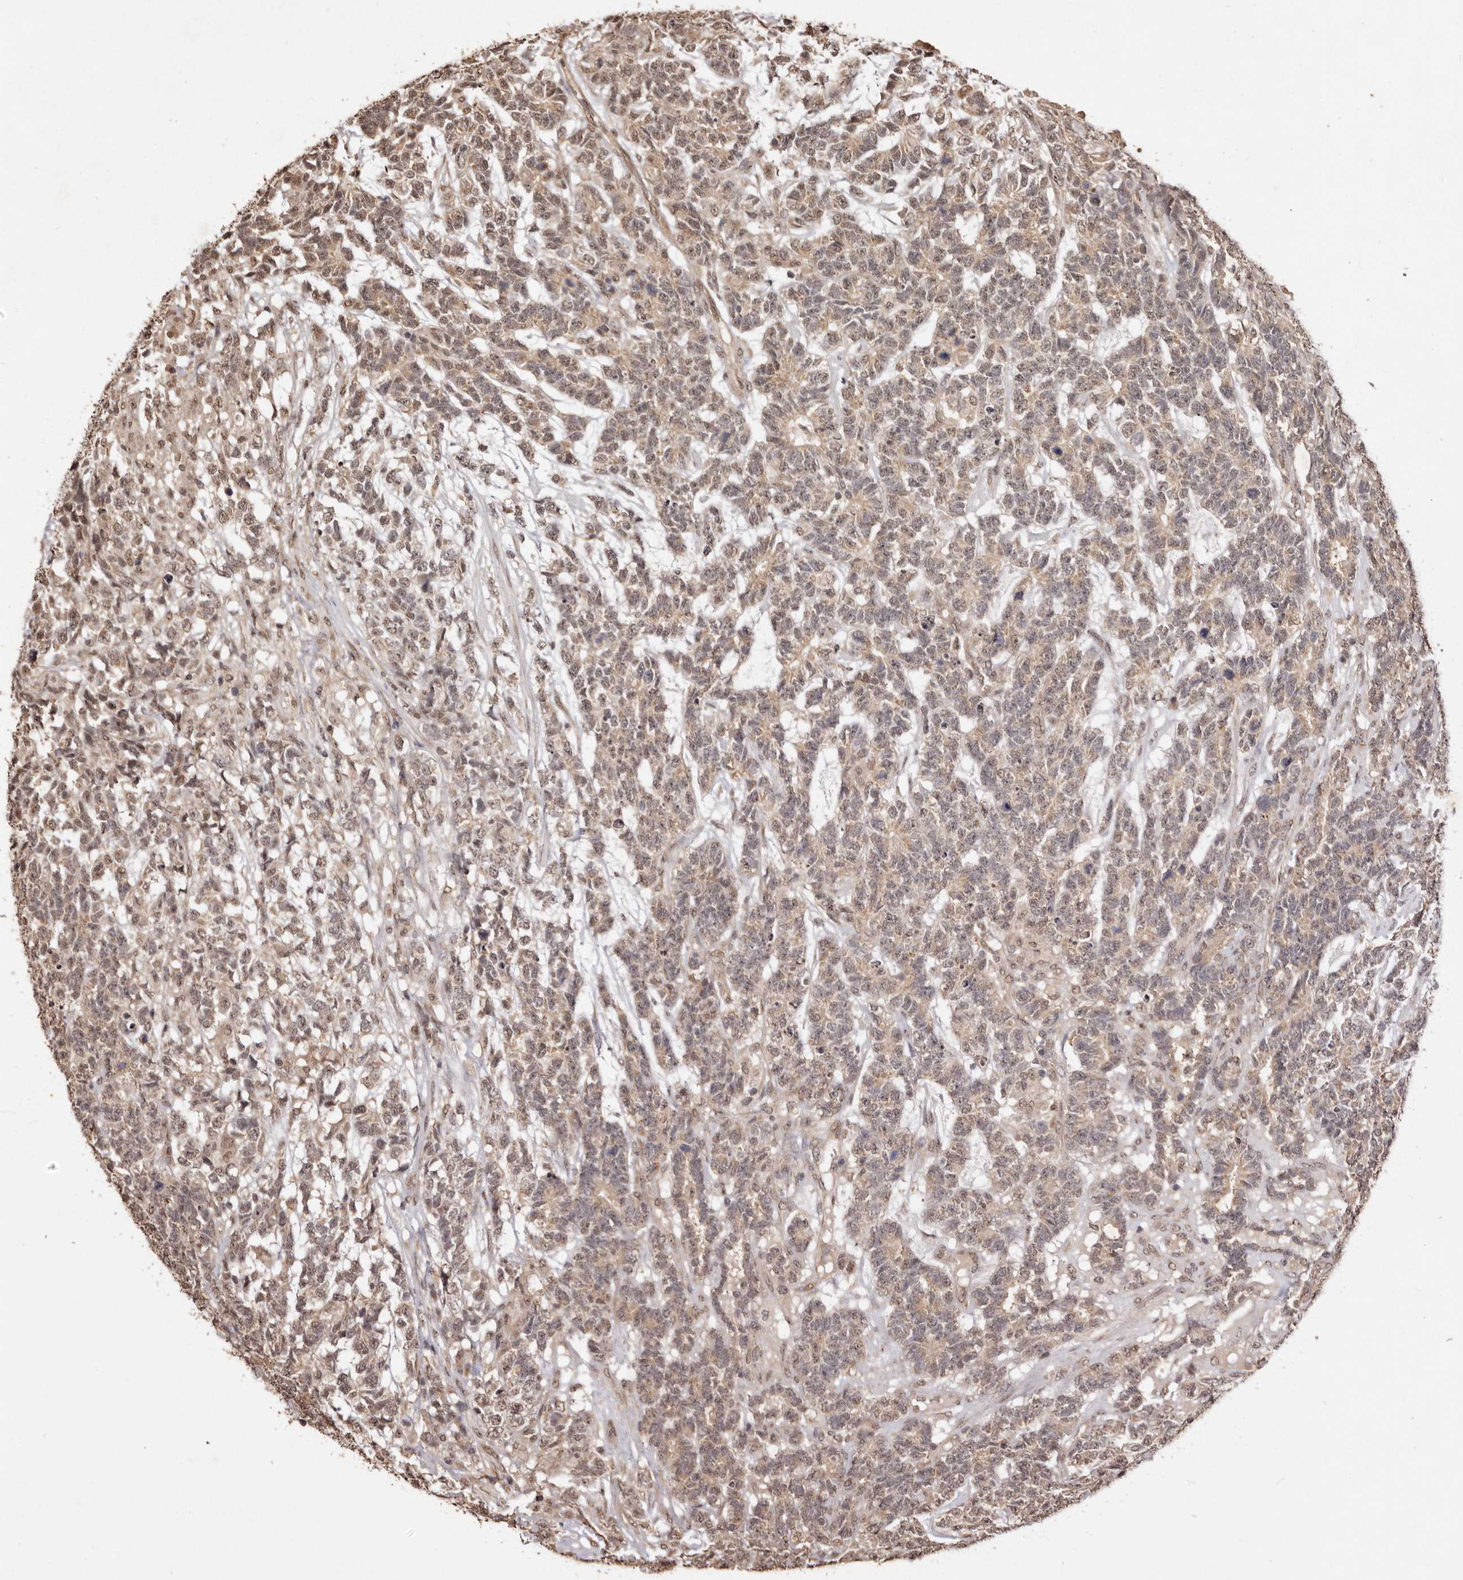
{"staining": {"intensity": "moderate", "quantity": ">75%", "location": "cytoplasmic/membranous,nuclear"}, "tissue": "testis cancer", "cell_type": "Tumor cells", "image_type": "cancer", "snomed": [{"axis": "morphology", "description": "Carcinoma, Embryonal, NOS"}, {"axis": "topography", "description": "Testis"}], "caption": "Immunohistochemical staining of testis cancer (embryonal carcinoma) displays medium levels of moderate cytoplasmic/membranous and nuclear expression in about >75% of tumor cells. The protein is shown in brown color, while the nuclei are stained blue.", "gene": "NOTCH1", "patient": {"sex": "male", "age": 26}}